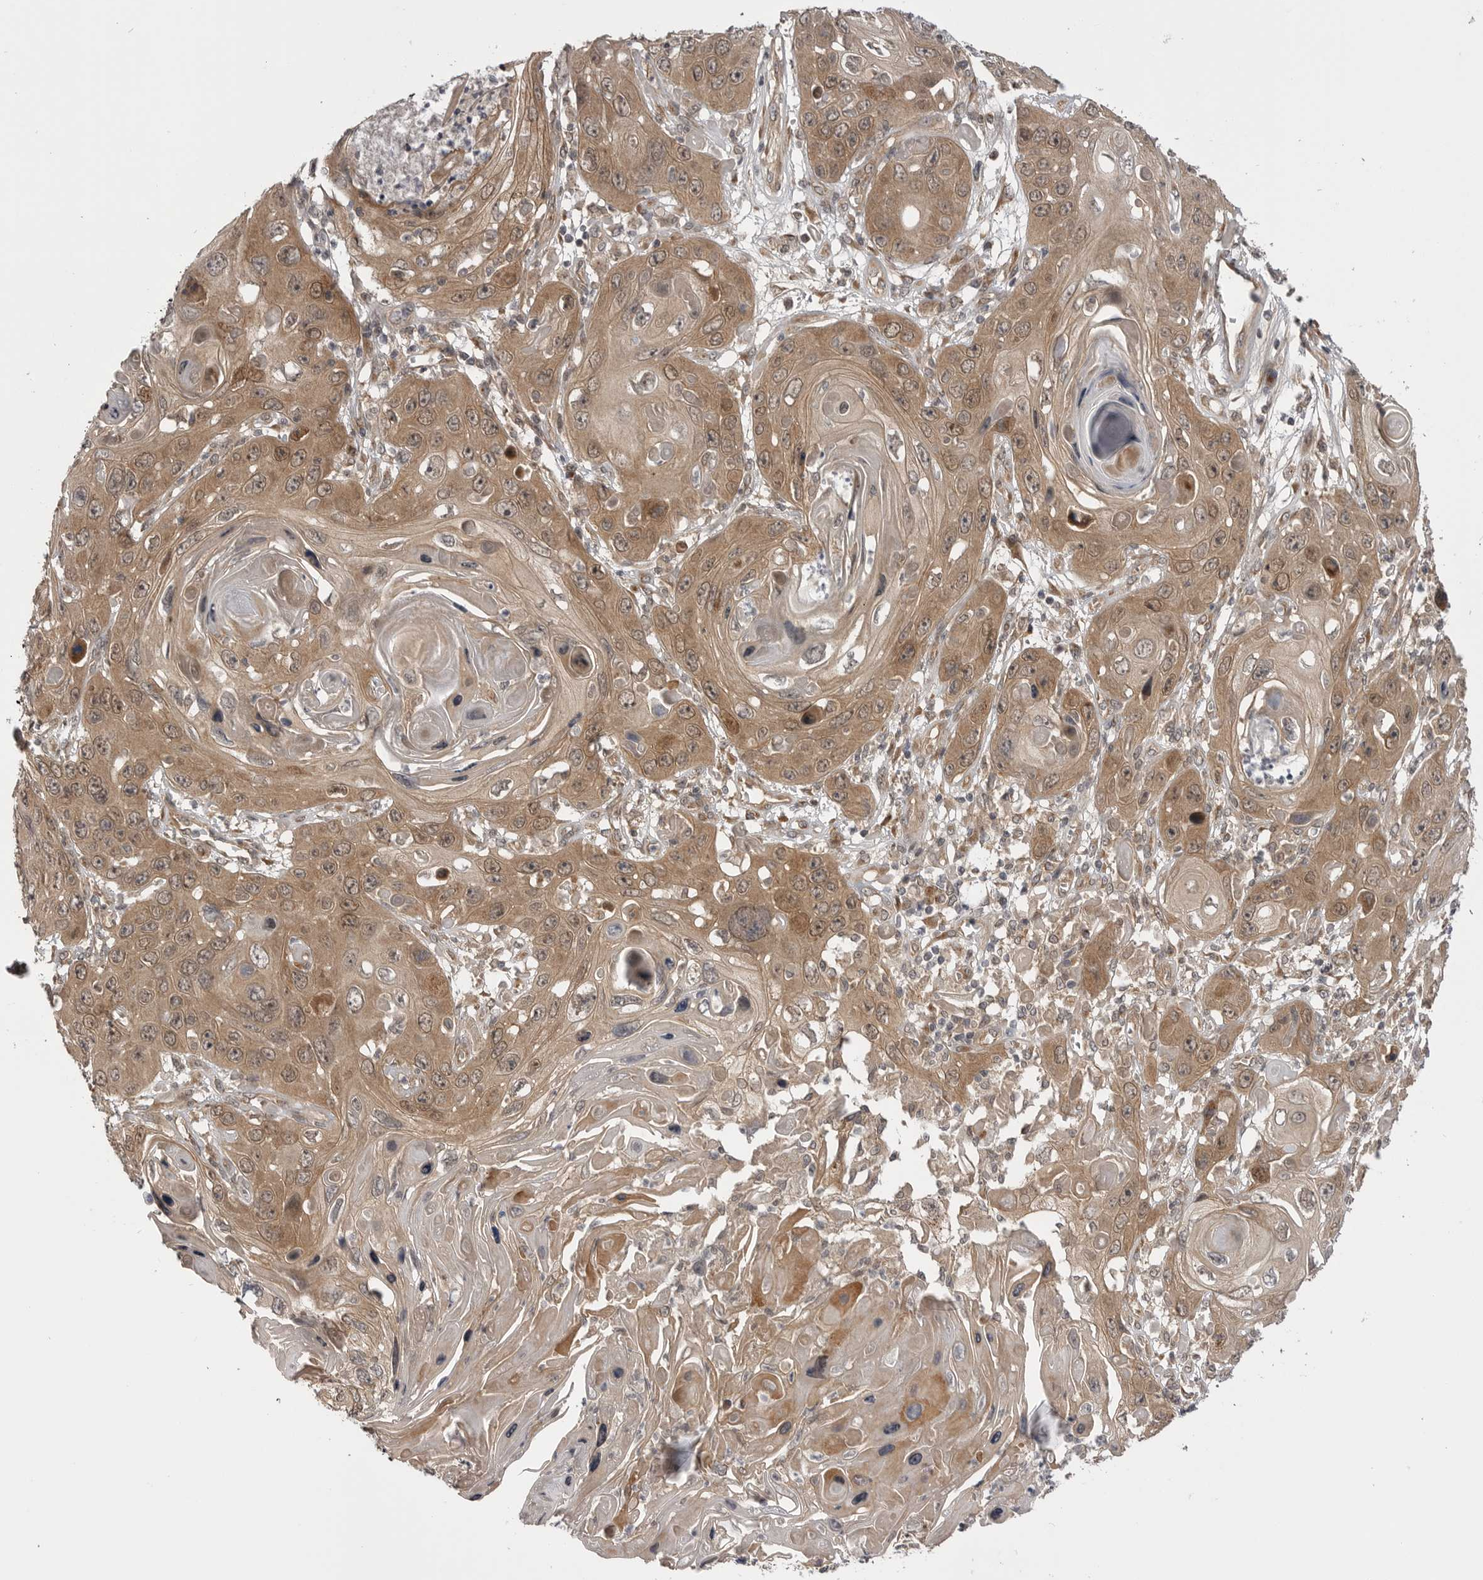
{"staining": {"intensity": "moderate", "quantity": ">75%", "location": "cytoplasmic/membranous,nuclear"}, "tissue": "skin cancer", "cell_type": "Tumor cells", "image_type": "cancer", "snomed": [{"axis": "morphology", "description": "Squamous cell carcinoma, NOS"}, {"axis": "topography", "description": "Skin"}], "caption": "Immunohistochemistry image of human skin cancer stained for a protein (brown), which exhibits medium levels of moderate cytoplasmic/membranous and nuclear staining in approximately >75% of tumor cells.", "gene": "PDCL", "patient": {"sex": "male", "age": 55}}